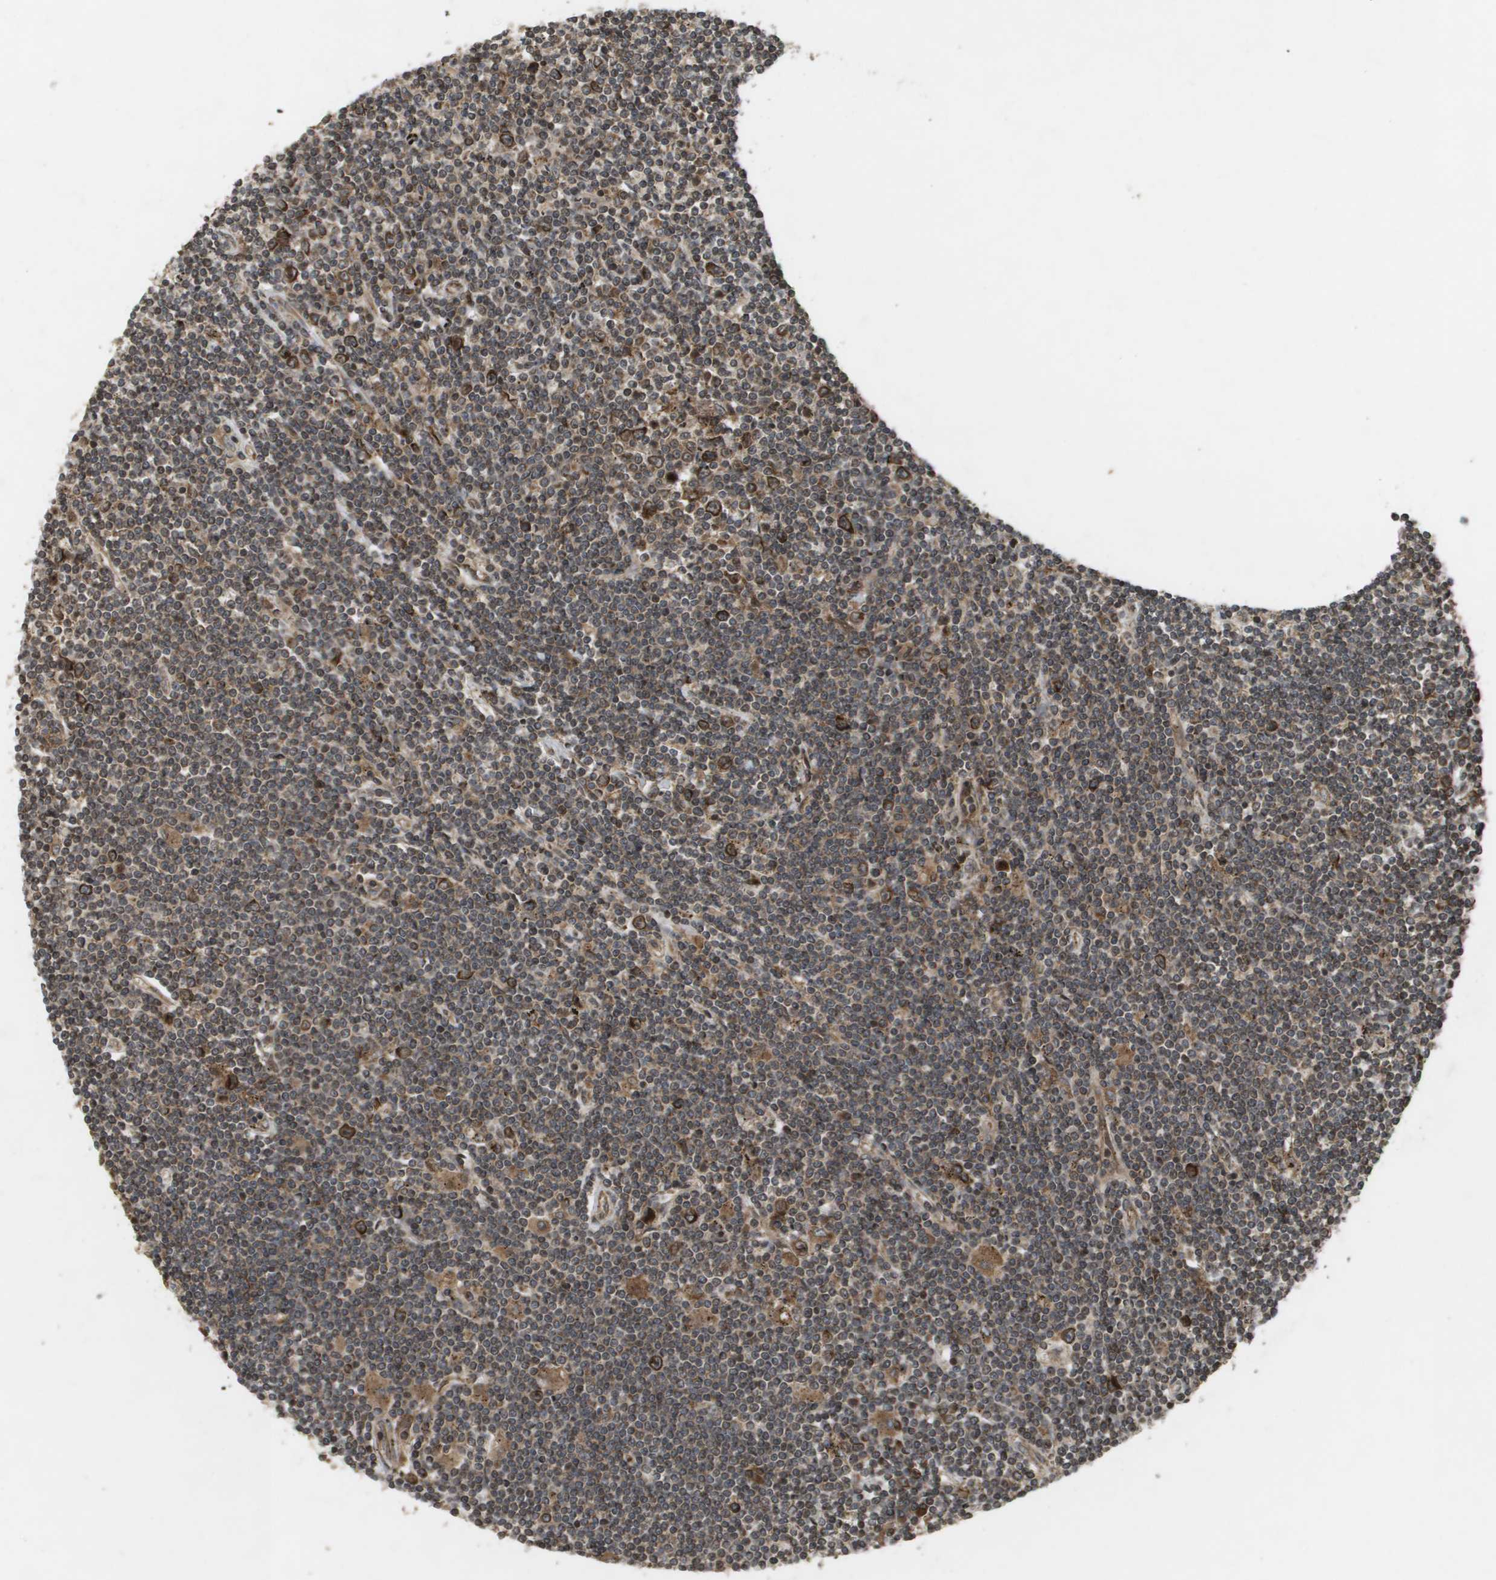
{"staining": {"intensity": "strong", "quantity": "25%-75%", "location": "cytoplasmic/membranous"}, "tissue": "lymphoma", "cell_type": "Tumor cells", "image_type": "cancer", "snomed": [{"axis": "morphology", "description": "Malignant lymphoma, non-Hodgkin's type, Low grade"}, {"axis": "topography", "description": "Spleen"}], "caption": "Immunohistochemical staining of malignant lymphoma, non-Hodgkin's type (low-grade) displays strong cytoplasmic/membranous protein staining in approximately 25%-75% of tumor cells. (IHC, brightfield microscopy, high magnification).", "gene": "KIF11", "patient": {"sex": "male", "age": 76}}